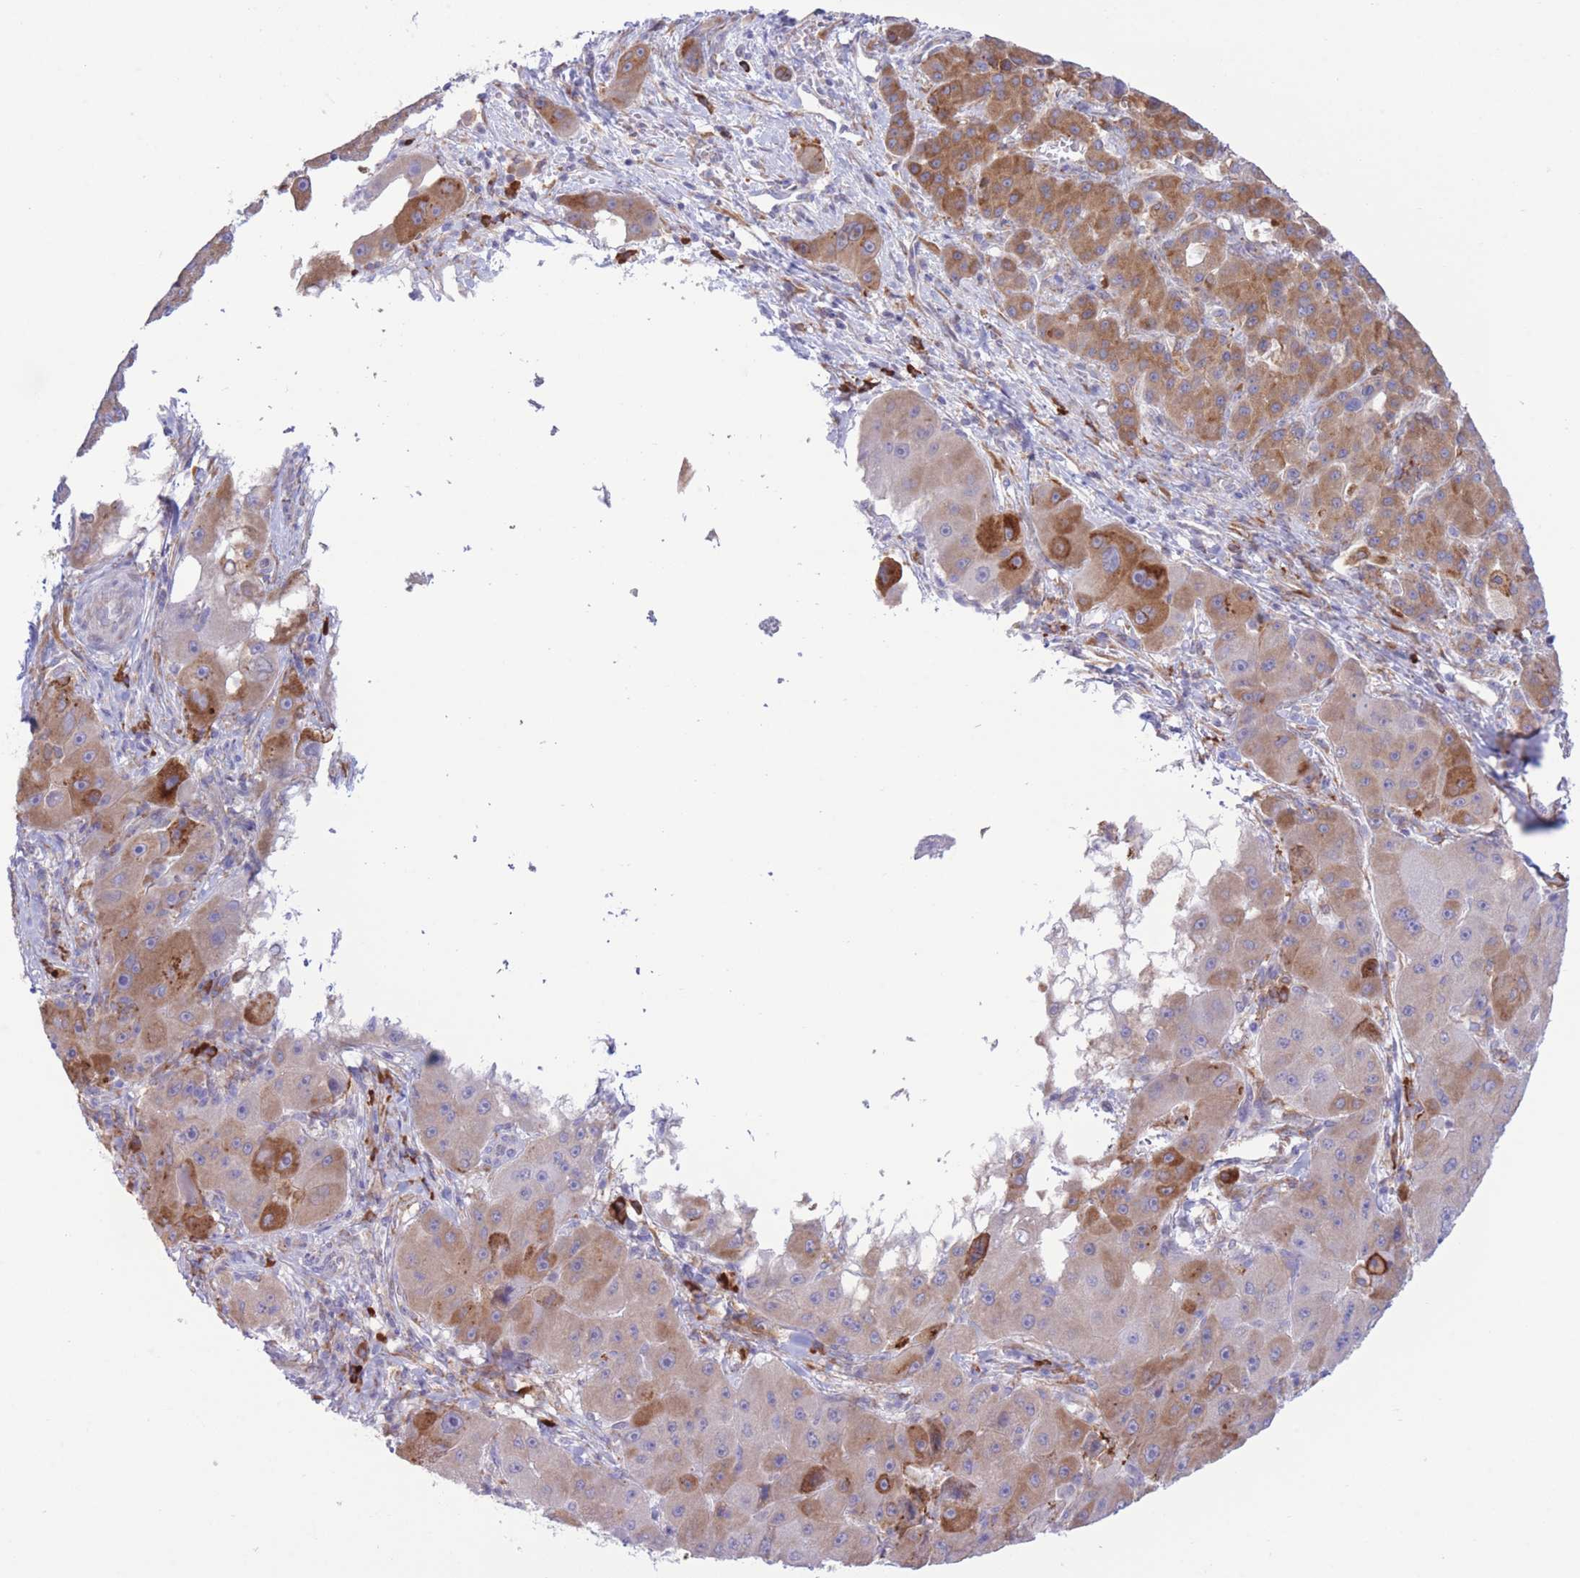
{"staining": {"intensity": "strong", "quantity": "25%-75%", "location": "cytoplasmic/membranous"}, "tissue": "liver cancer", "cell_type": "Tumor cells", "image_type": "cancer", "snomed": [{"axis": "morphology", "description": "Carcinoma, Hepatocellular, NOS"}, {"axis": "topography", "description": "Liver"}], "caption": "The immunohistochemical stain labels strong cytoplasmic/membranous positivity in tumor cells of liver hepatocellular carcinoma tissue.", "gene": "MYDGF", "patient": {"sex": "male", "age": 76}}